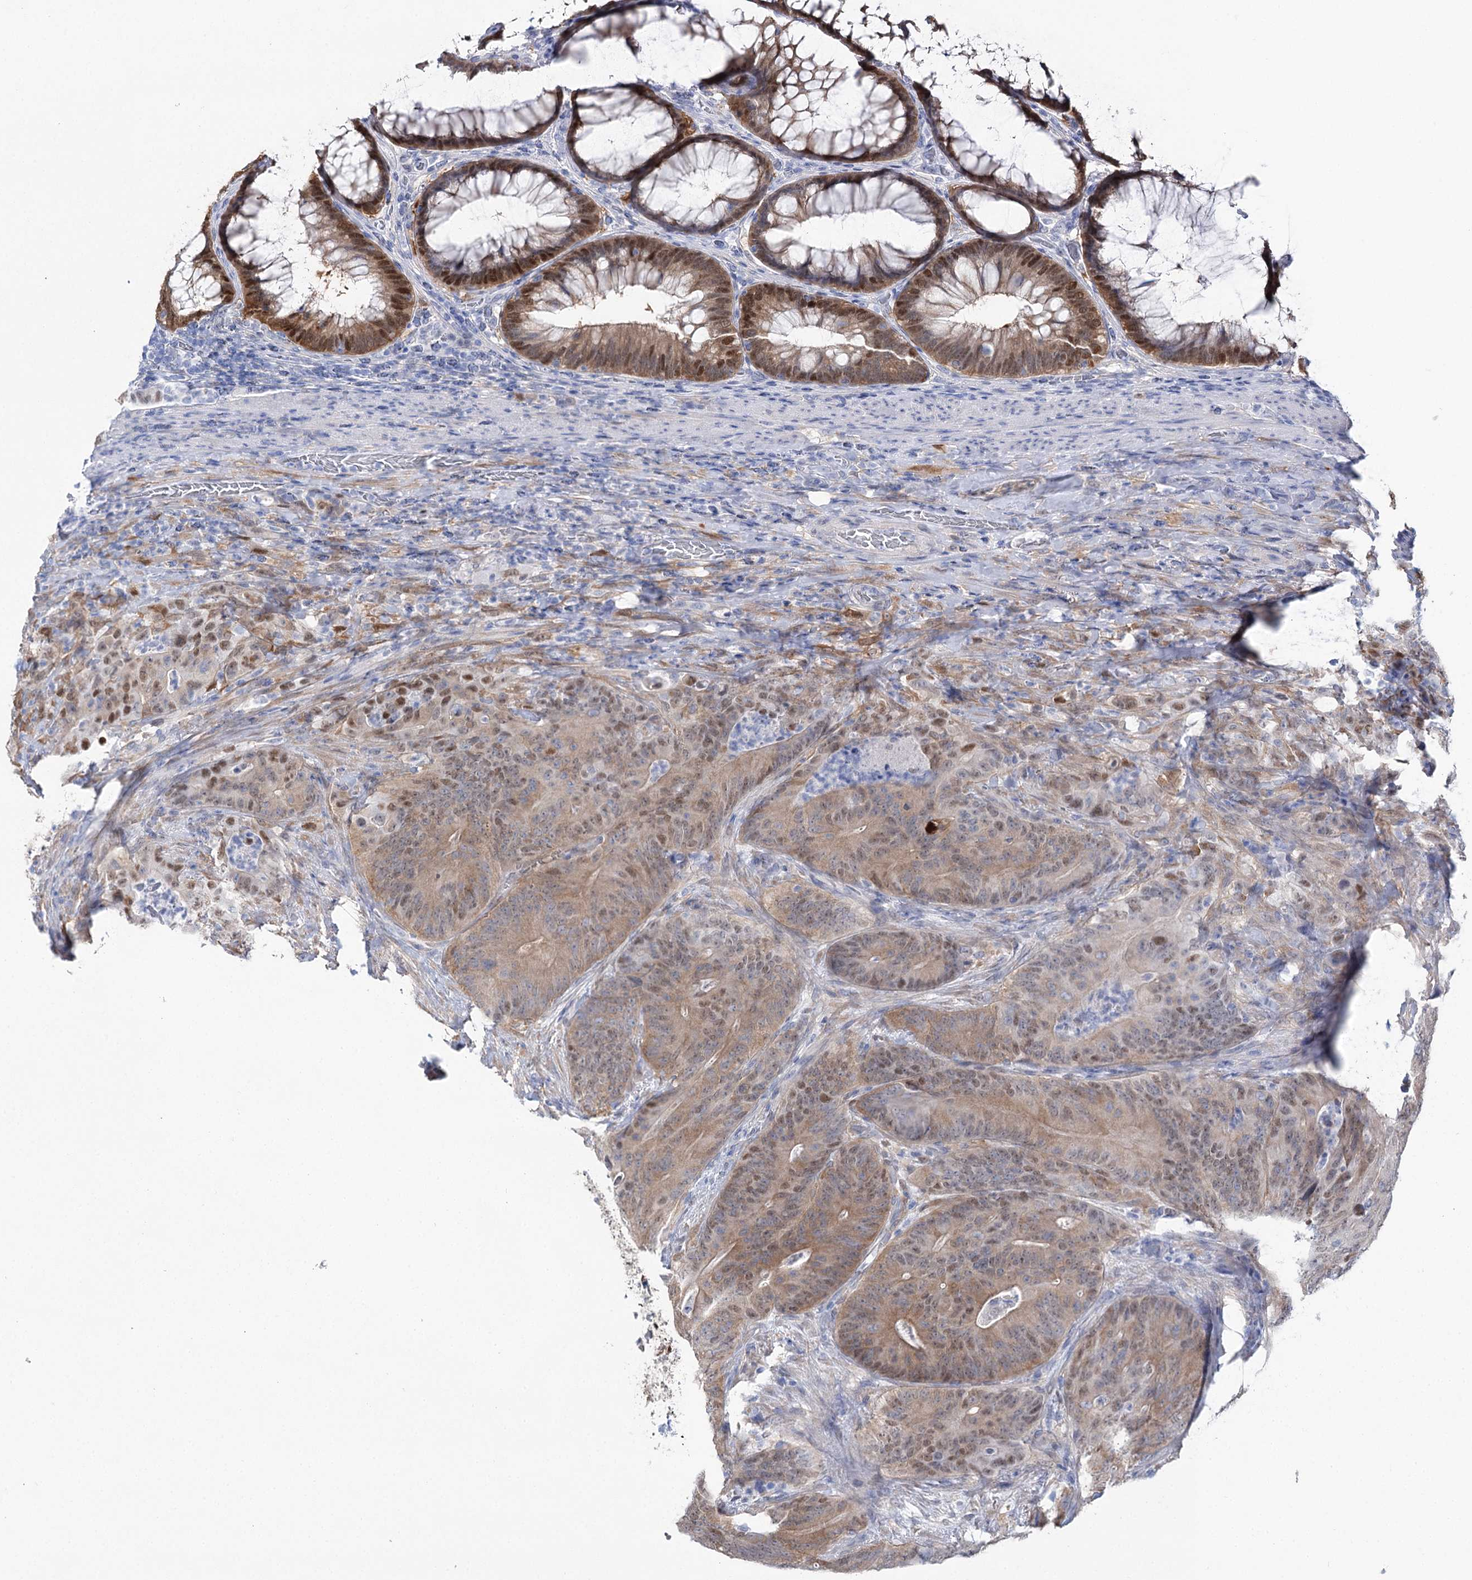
{"staining": {"intensity": "moderate", "quantity": "25%-75%", "location": "cytoplasmic/membranous,nuclear"}, "tissue": "colorectal cancer", "cell_type": "Tumor cells", "image_type": "cancer", "snomed": [{"axis": "morphology", "description": "Normal tissue, NOS"}, {"axis": "topography", "description": "Colon"}], "caption": "The photomicrograph exhibits staining of colorectal cancer, revealing moderate cytoplasmic/membranous and nuclear protein staining (brown color) within tumor cells. The staining is performed using DAB (3,3'-diaminobenzidine) brown chromogen to label protein expression. The nuclei are counter-stained blue using hematoxylin.", "gene": "UGDH", "patient": {"sex": "female", "age": 82}}